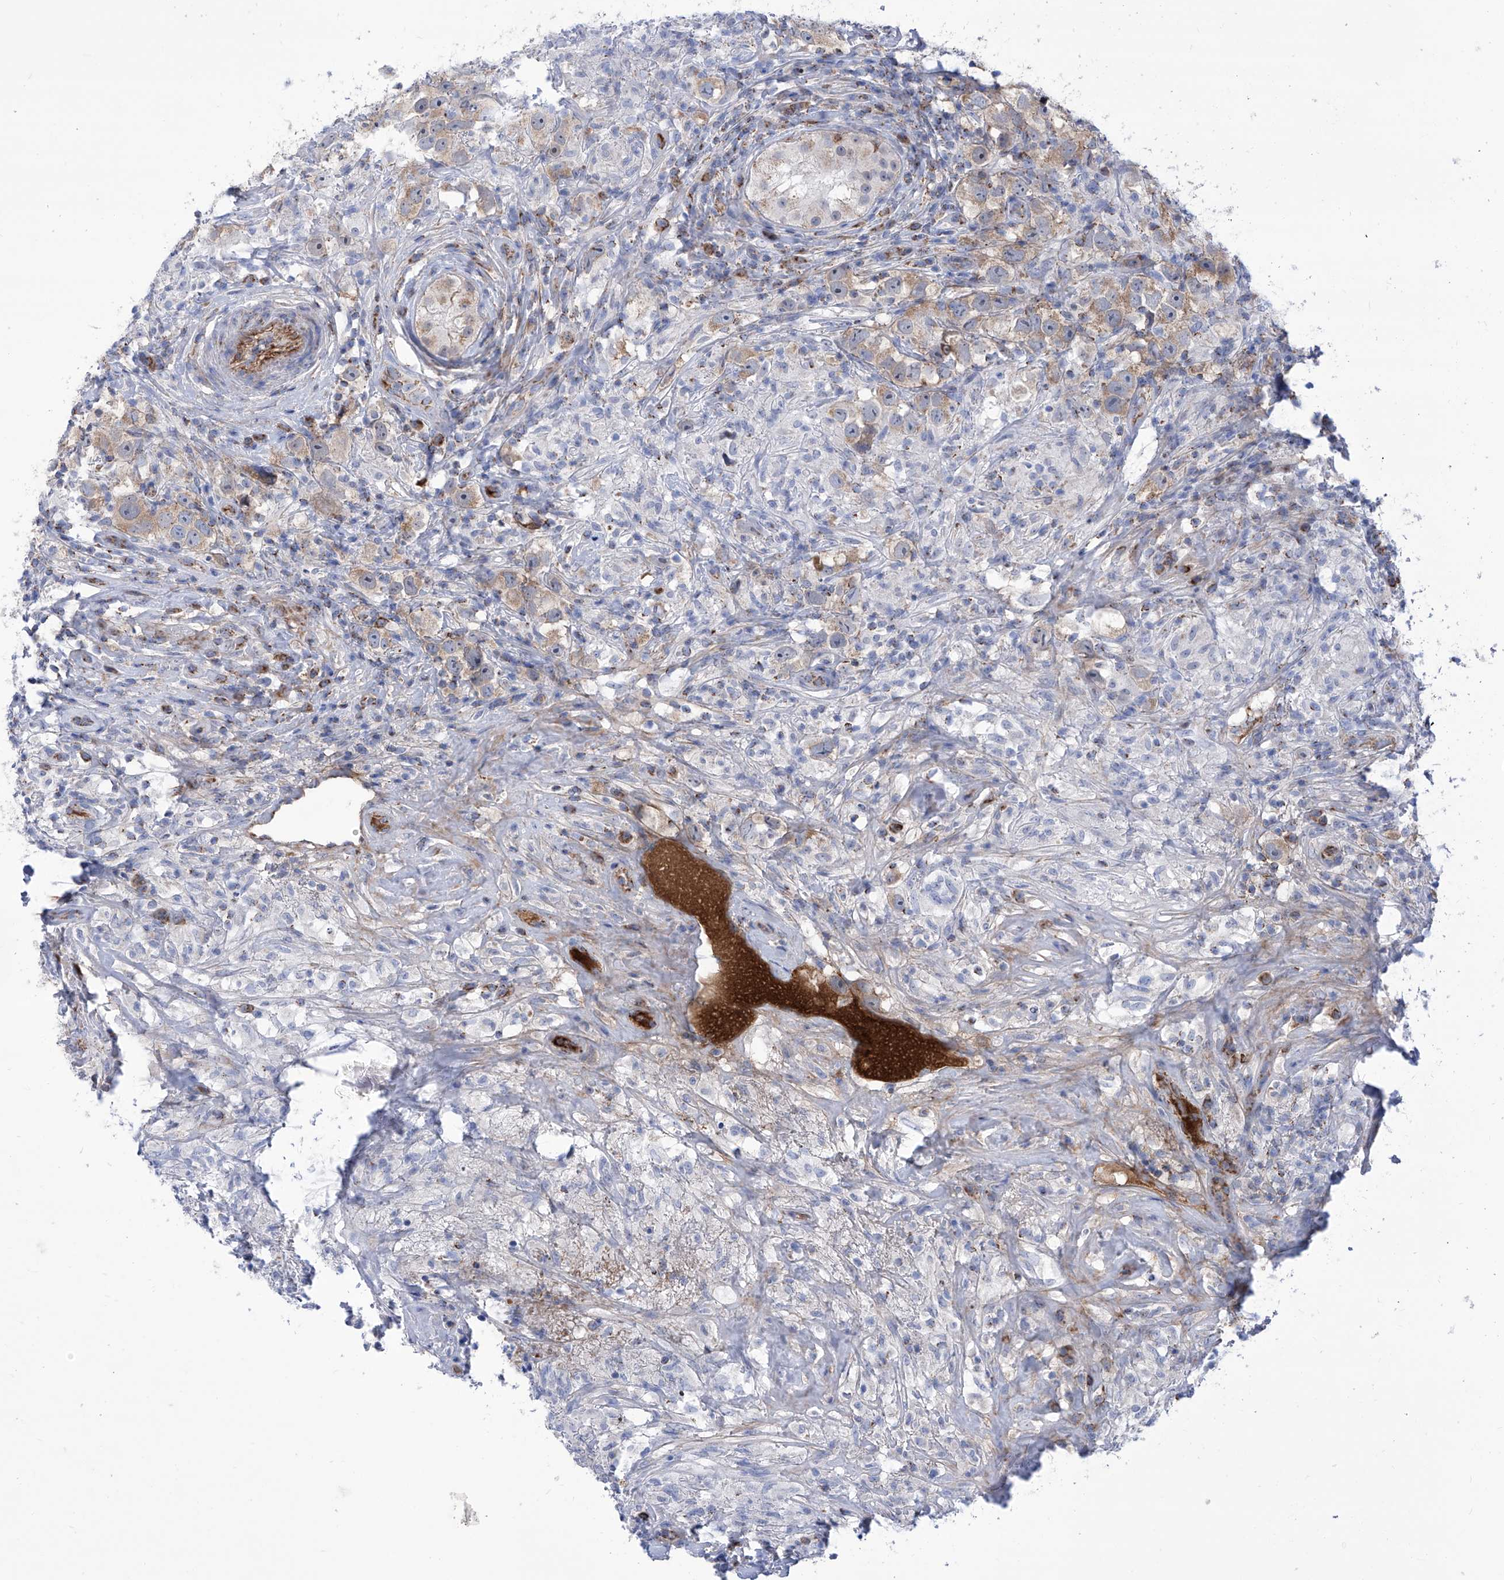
{"staining": {"intensity": "weak", "quantity": ">75%", "location": "cytoplasmic/membranous"}, "tissue": "testis cancer", "cell_type": "Tumor cells", "image_type": "cancer", "snomed": [{"axis": "morphology", "description": "Seminoma, NOS"}, {"axis": "topography", "description": "Testis"}], "caption": "A photomicrograph showing weak cytoplasmic/membranous positivity in about >75% of tumor cells in testis seminoma, as visualized by brown immunohistochemical staining.", "gene": "SRBD1", "patient": {"sex": "male", "age": 49}}